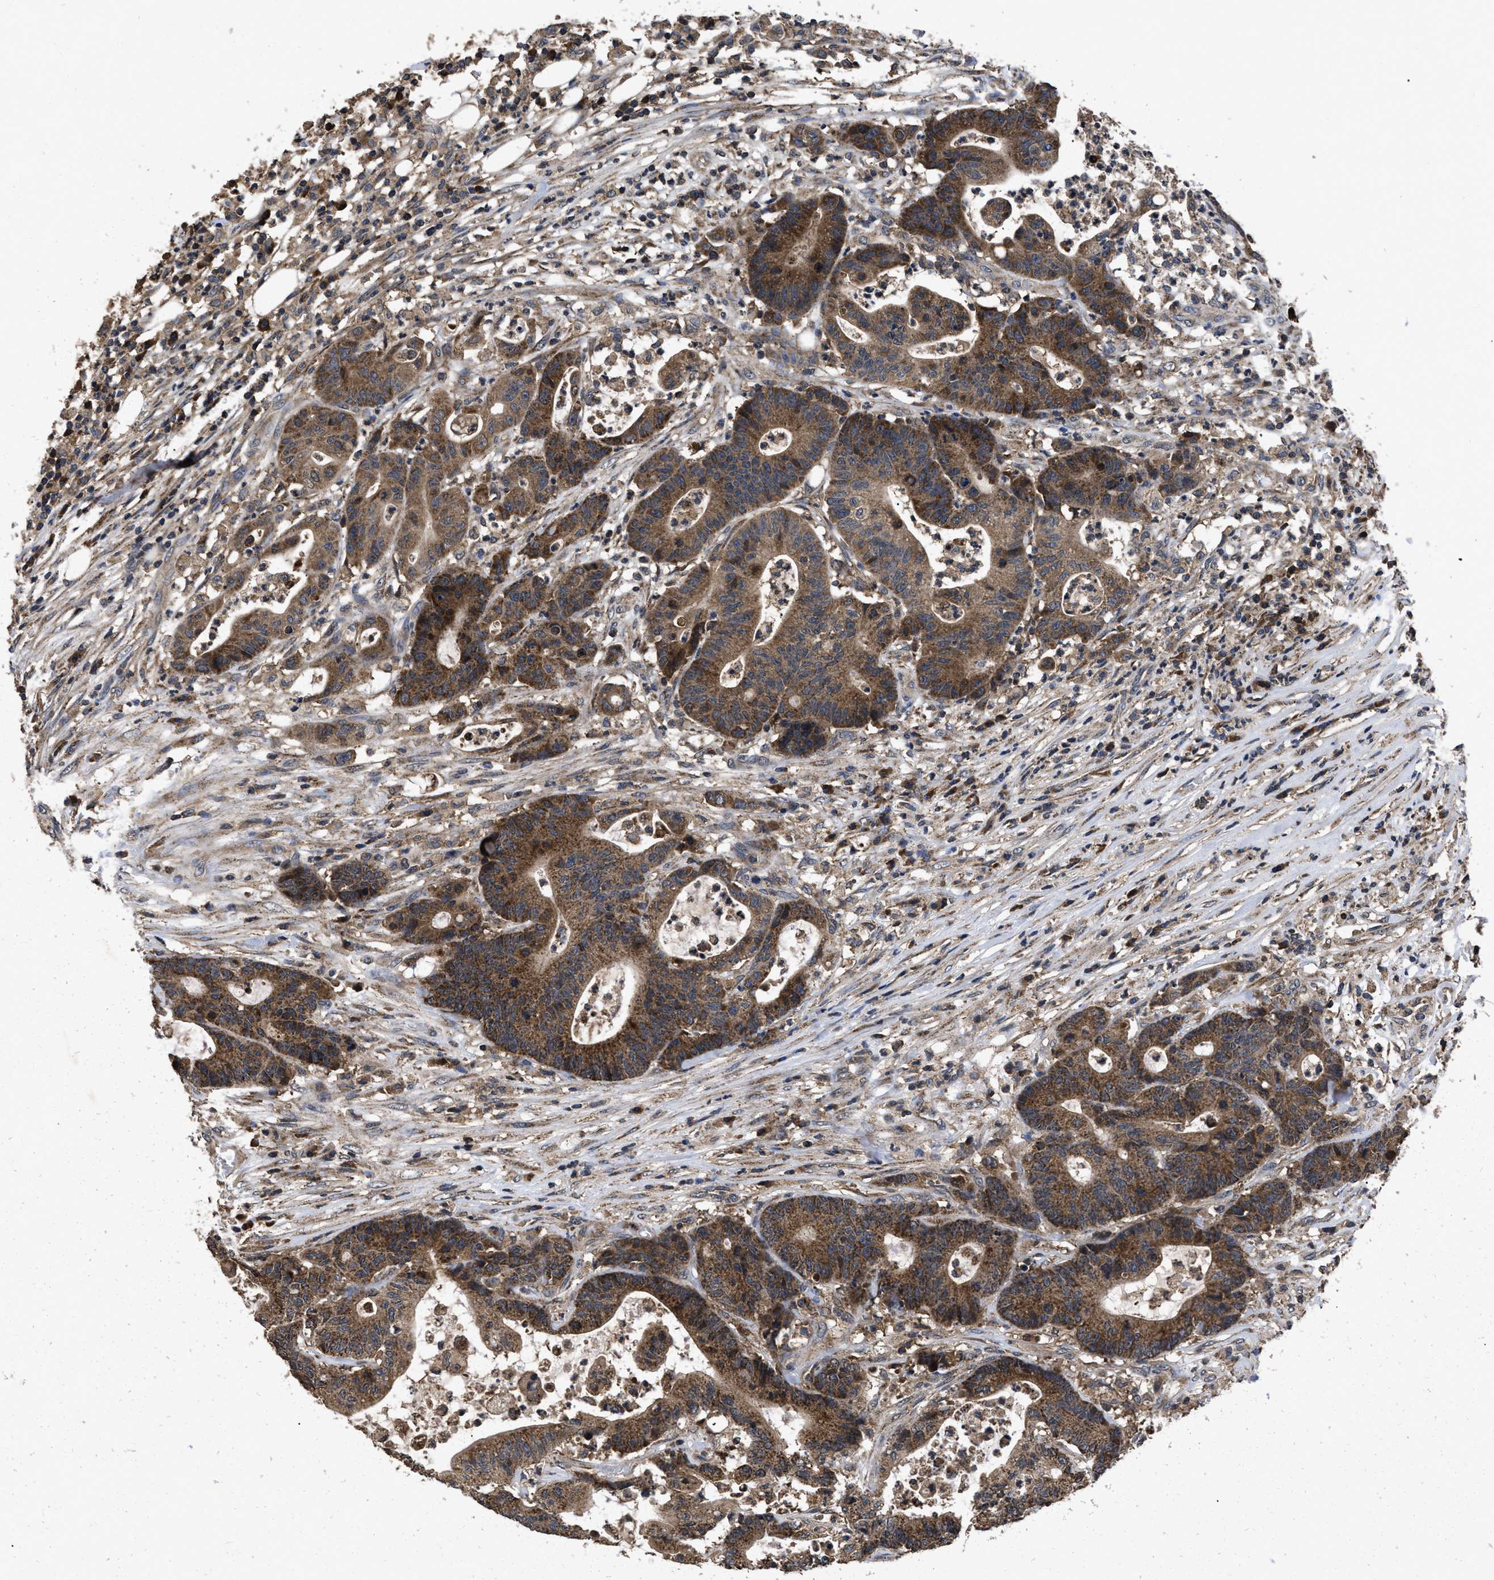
{"staining": {"intensity": "moderate", "quantity": ">75%", "location": "cytoplasmic/membranous"}, "tissue": "colorectal cancer", "cell_type": "Tumor cells", "image_type": "cancer", "snomed": [{"axis": "morphology", "description": "Adenocarcinoma, NOS"}, {"axis": "topography", "description": "Colon"}], "caption": "Colorectal cancer (adenocarcinoma) stained with a protein marker displays moderate staining in tumor cells.", "gene": "LRRC3", "patient": {"sex": "female", "age": 84}}